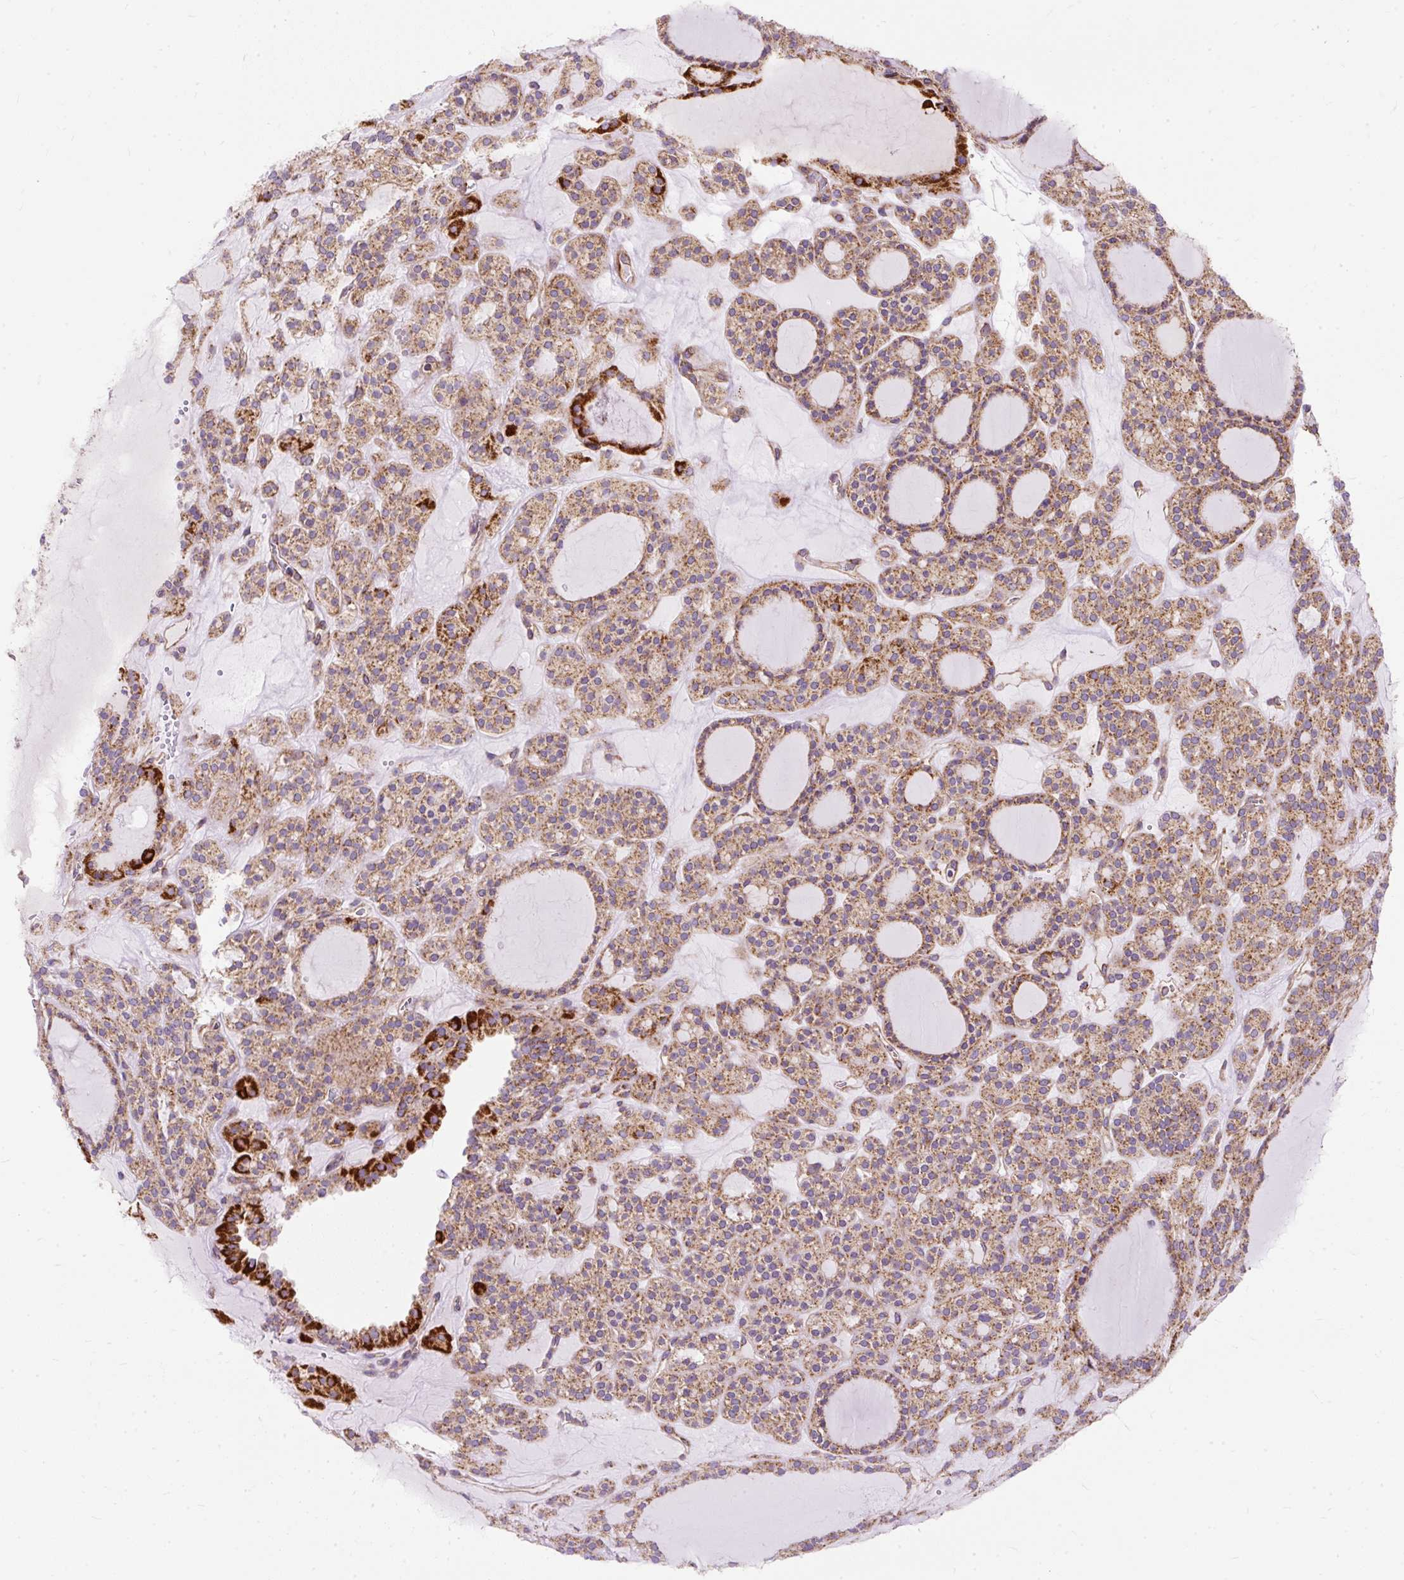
{"staining": {"intensity": "moderate", "quantity": ">75%", "location": "cytoplasmic/membranous"}, "tissue": "thyroid cancer", "cell_type": "Tumor cells", "image_type": "cancer", "snomed": [{"axis": "morphology", "description": "Follicular adenoma carcinoma, NOS"}, {"axis": "topography", "description": "Thyroid gland"}], "caption": "Thyroid cancer (follicular adenoma carcinoma) was stained to show a protein in brown. There is medium levels of moderate cytoplasmic/membranous expression in about >75% of tumor cells.", "gene": "CEP290", "patient": {"sex": "female", "age": 63}}